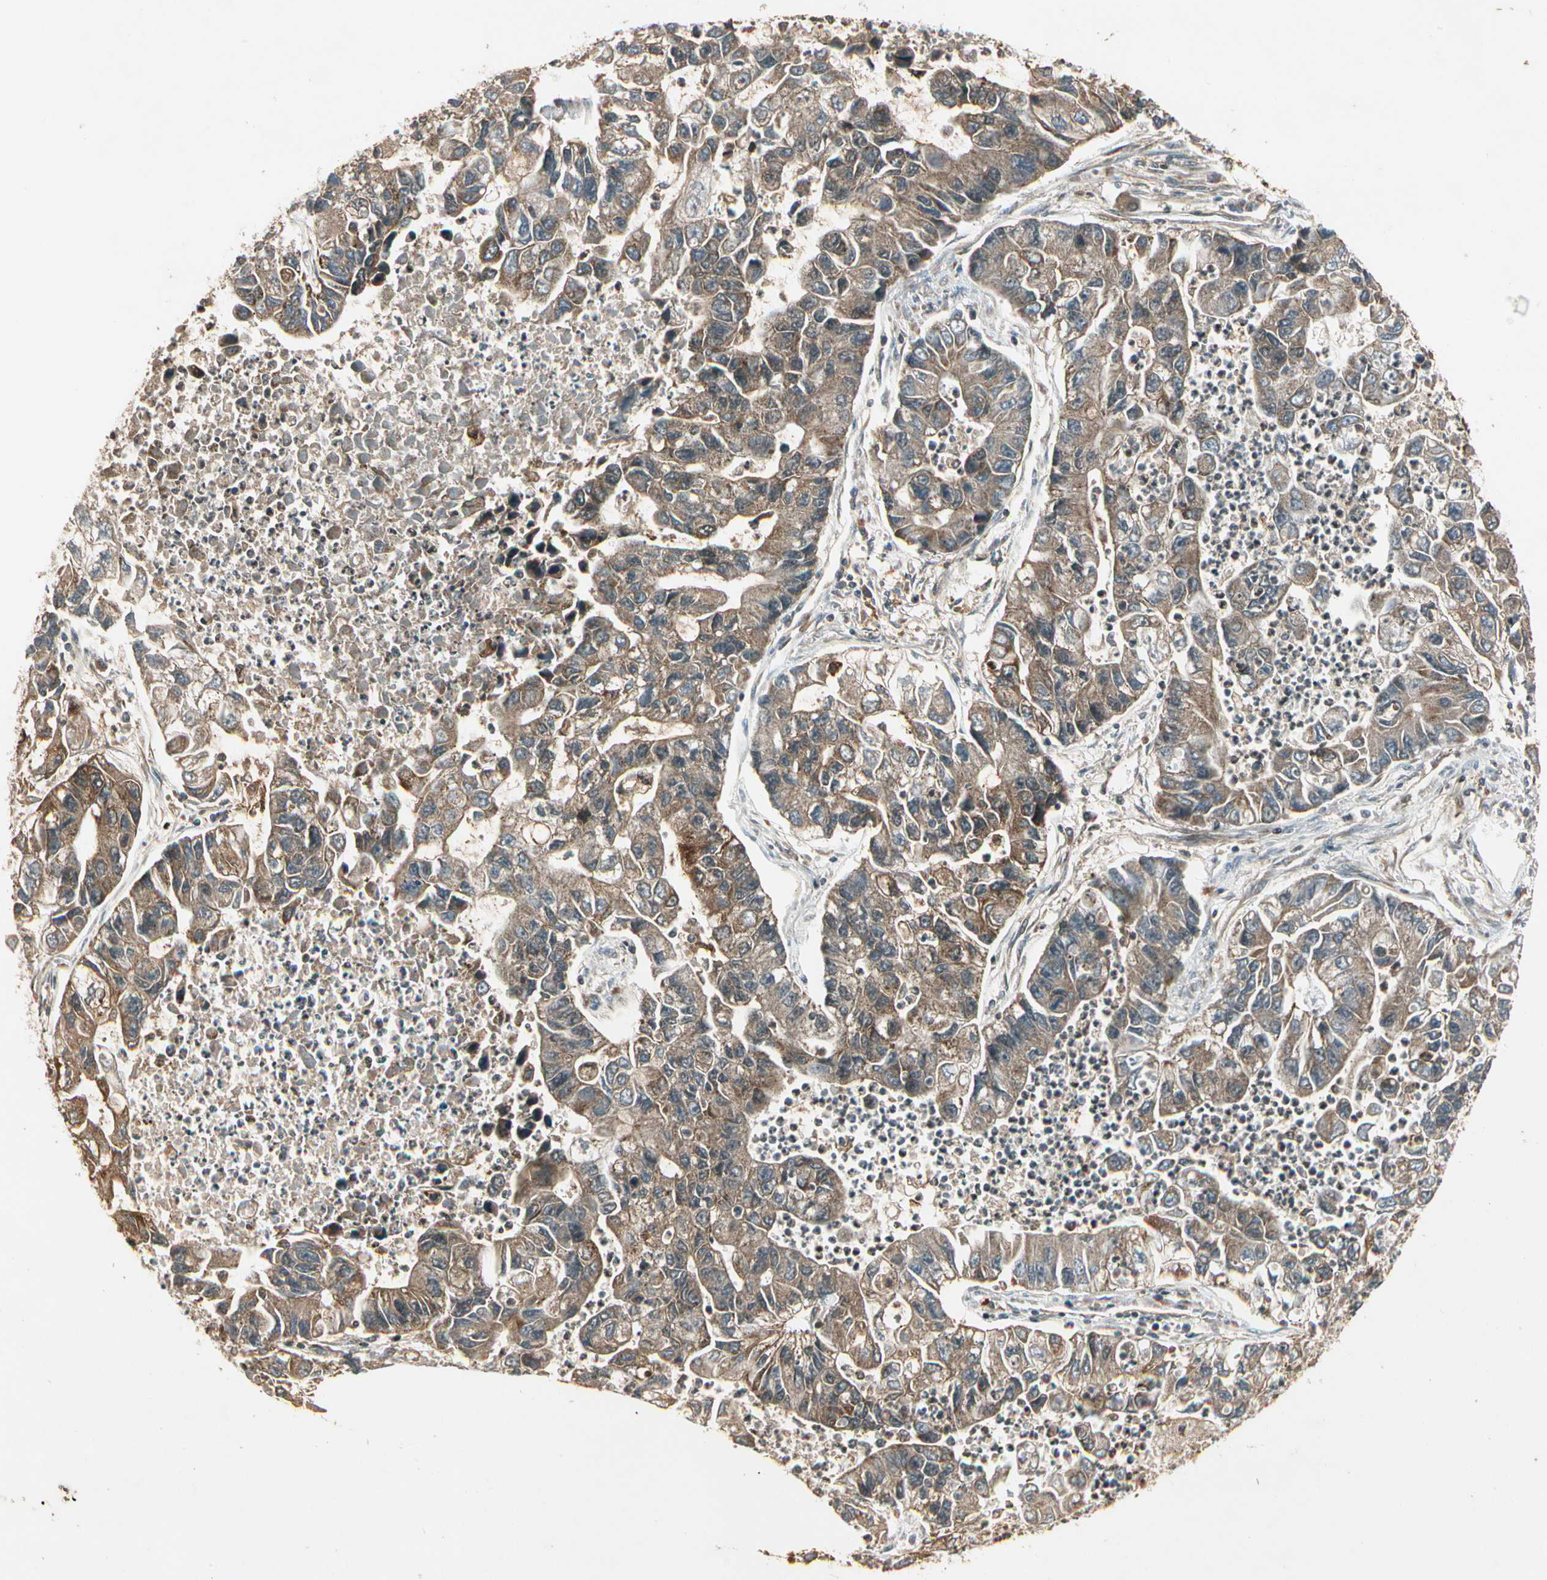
{"staining": {"intensity": "weak", "quantity": ">75%", "location": "cytoplasmic/membranous"}, "tissue": "lung cancer", "cell_type": "Tumor cells", "image_type": "cancer", "snomed": [{"axis": "morphology", "description": "Adenocarcinoma, NOS"}, {"axis": "topography", "description": "Lung"}], "caption": "A high-resolution photomicrograph shows IHC staining of adenocarcinoma (lung), which shows weak cytoplasmic/membranous expression in approximately >75% of tumor cells. The protein of interest is stained brown, and the nuclei are stained in blue (DAB (3,3'-diaminobenzidine) IHC with brightfield microscopy, high magnification).", "gene": "GLUL", "patient": {"sex": "female", "age": 51}}